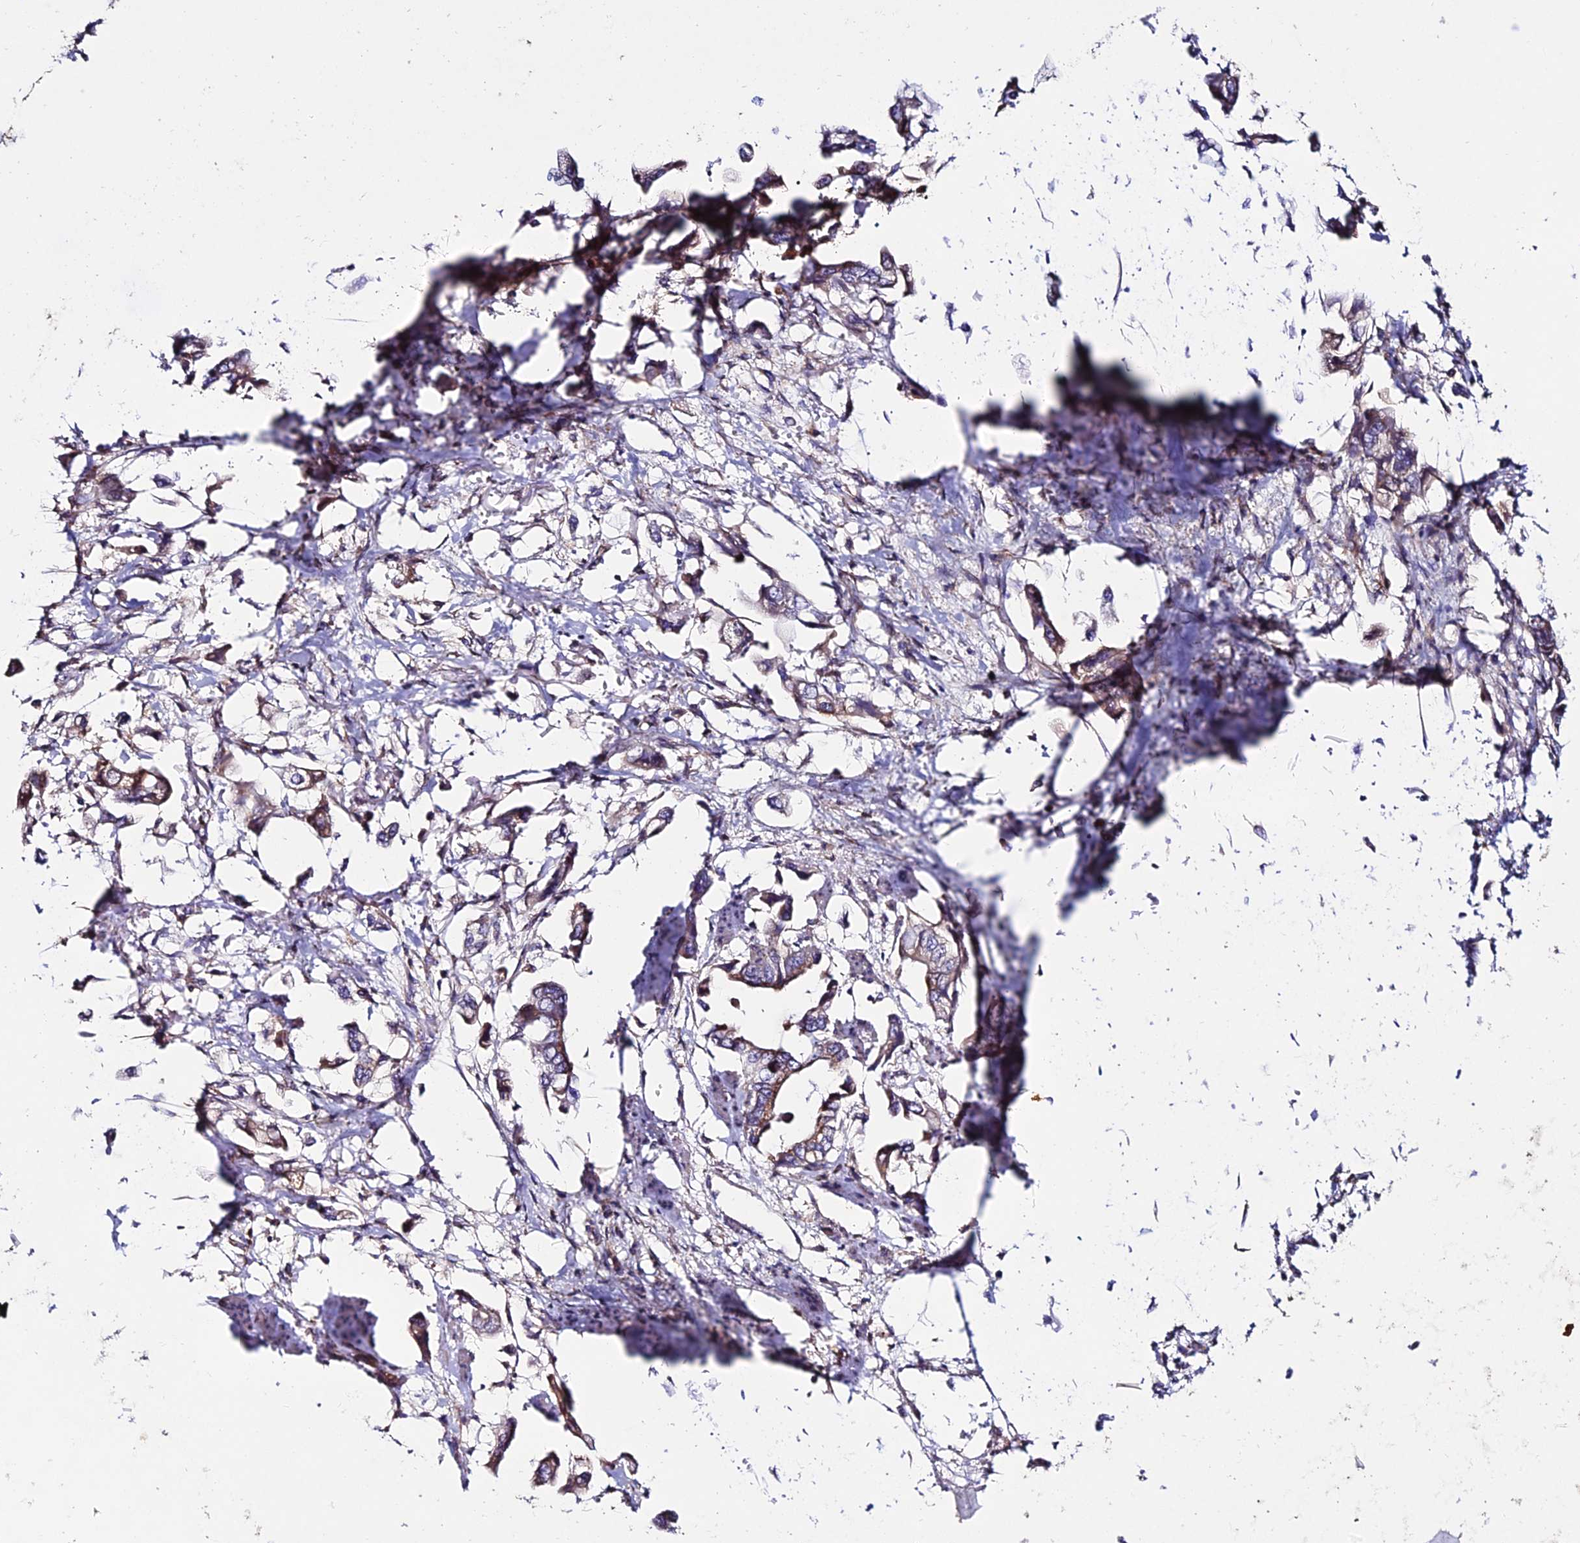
{"staining": {"intensity": "moderate", "quantity": "25%-75%", "location": "cytoplasmic/membranous"}, "tissue": "stomach cancer", "cell_type": "Tumor cells", "image_type": "cancer", "snomed": [{"axis": "morphology", "description": "Adenocarcinoma, NOS"}, {"axis": "topography", "description": "Stomach"}], "caption": "Stomach cancer tissue exhibits moderate cytoplasmic/membranous expression in approximately 25%-75% of tumor cells, visualized by immunohistochemistry.", "gene": "OR51Q1", "patient": {"sex": "male", "age": 62}}